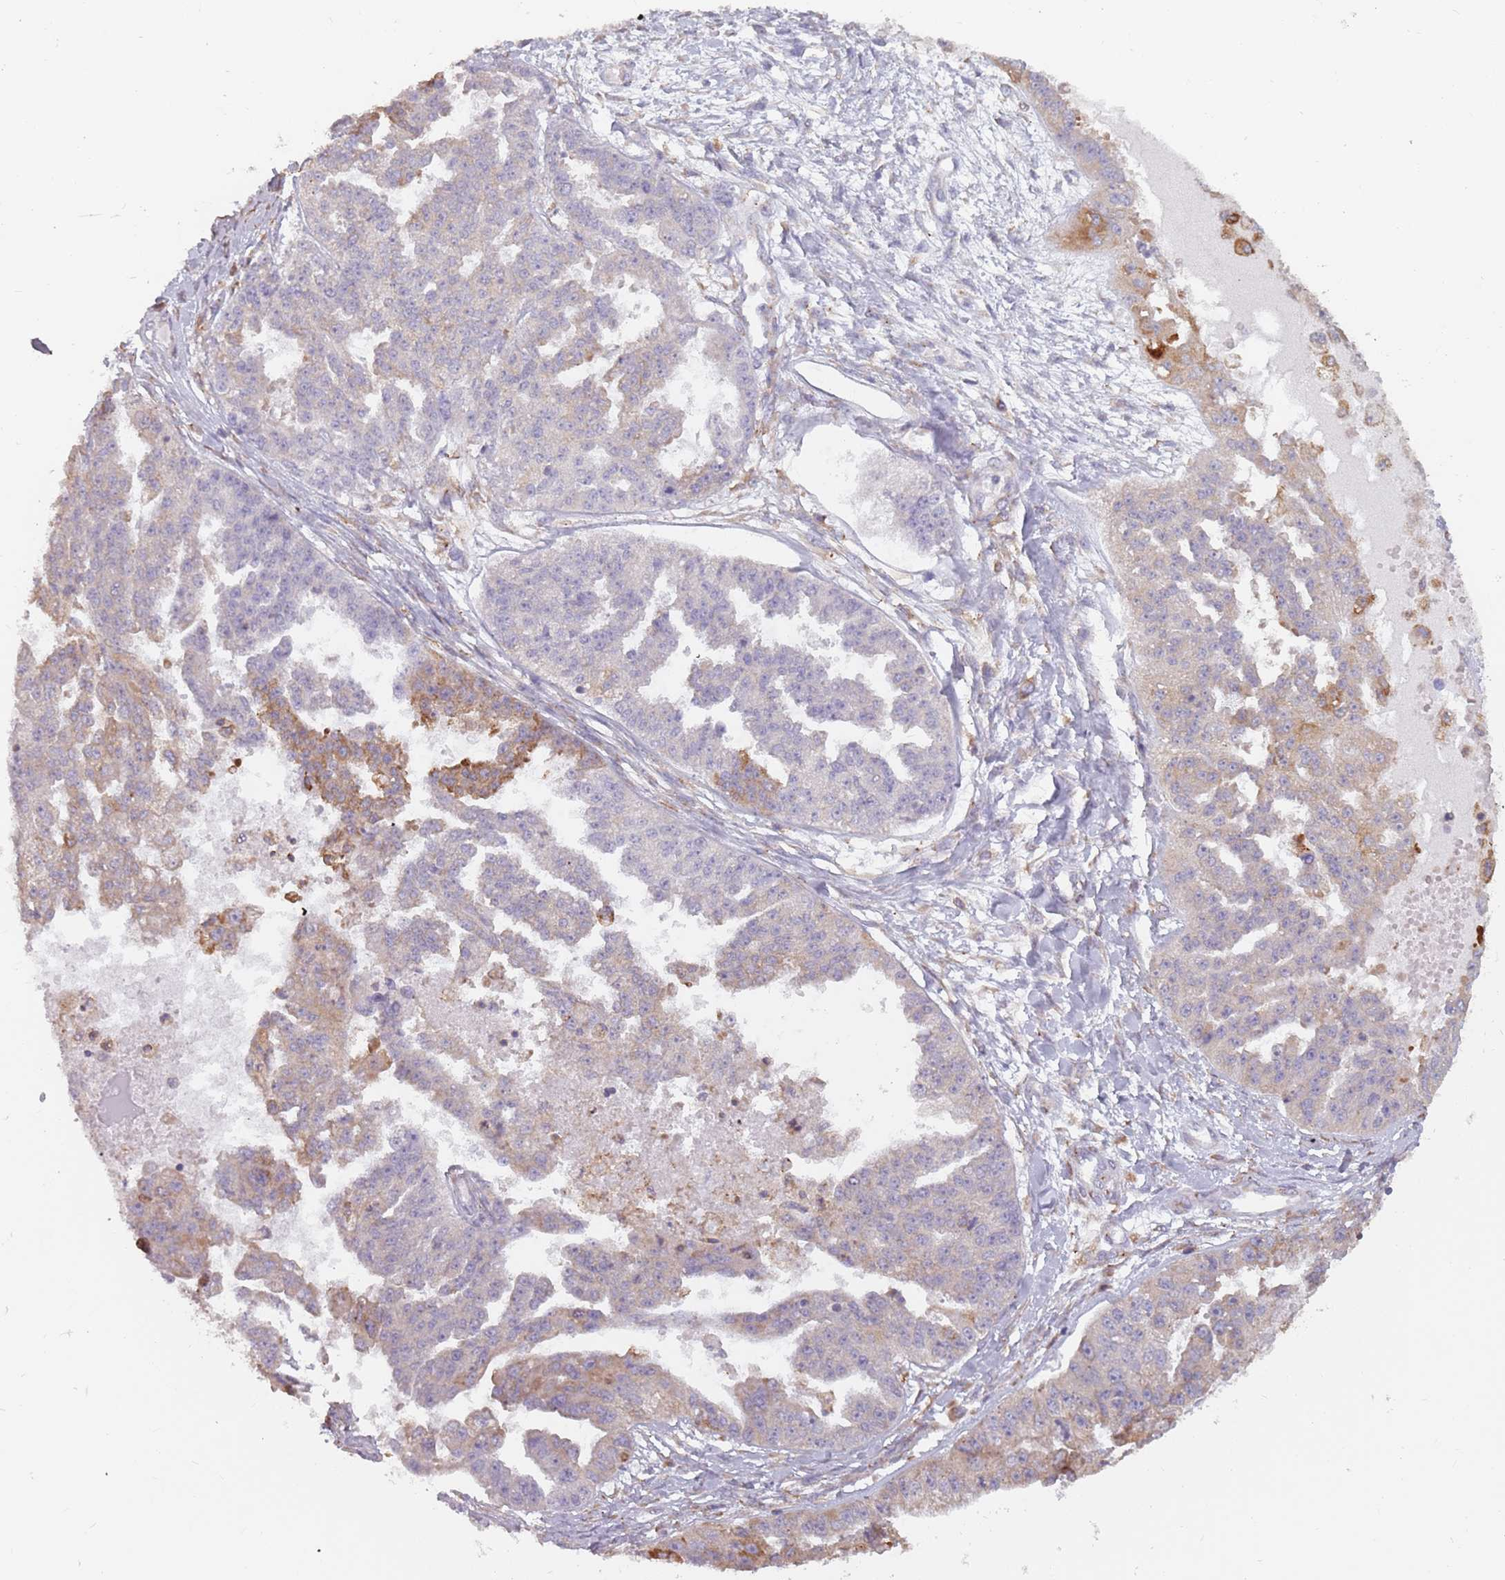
{"staining": {"intensity": "weak", "quantity": "25%-75%", "location": "cytoplasmic/membranous"}, "tissue": "ovarian cancer", "cell_type": "Tumor cells", "image_type": "cancer", "snomed": [{"axis": "morphology", "description": "Cystadenocarcinoma, serous, NOS"}, {"axis": "topography", "description": "Ovary"}], "caption": "Protein expression analysis of human ovarian serous cystadenocarcinoma reveals weak cytoplasmic/membranous staining in approximately 25%-75% of tumor cells.", "gene": "RPS9", "patient": {"sex": "female", "age": 58}}